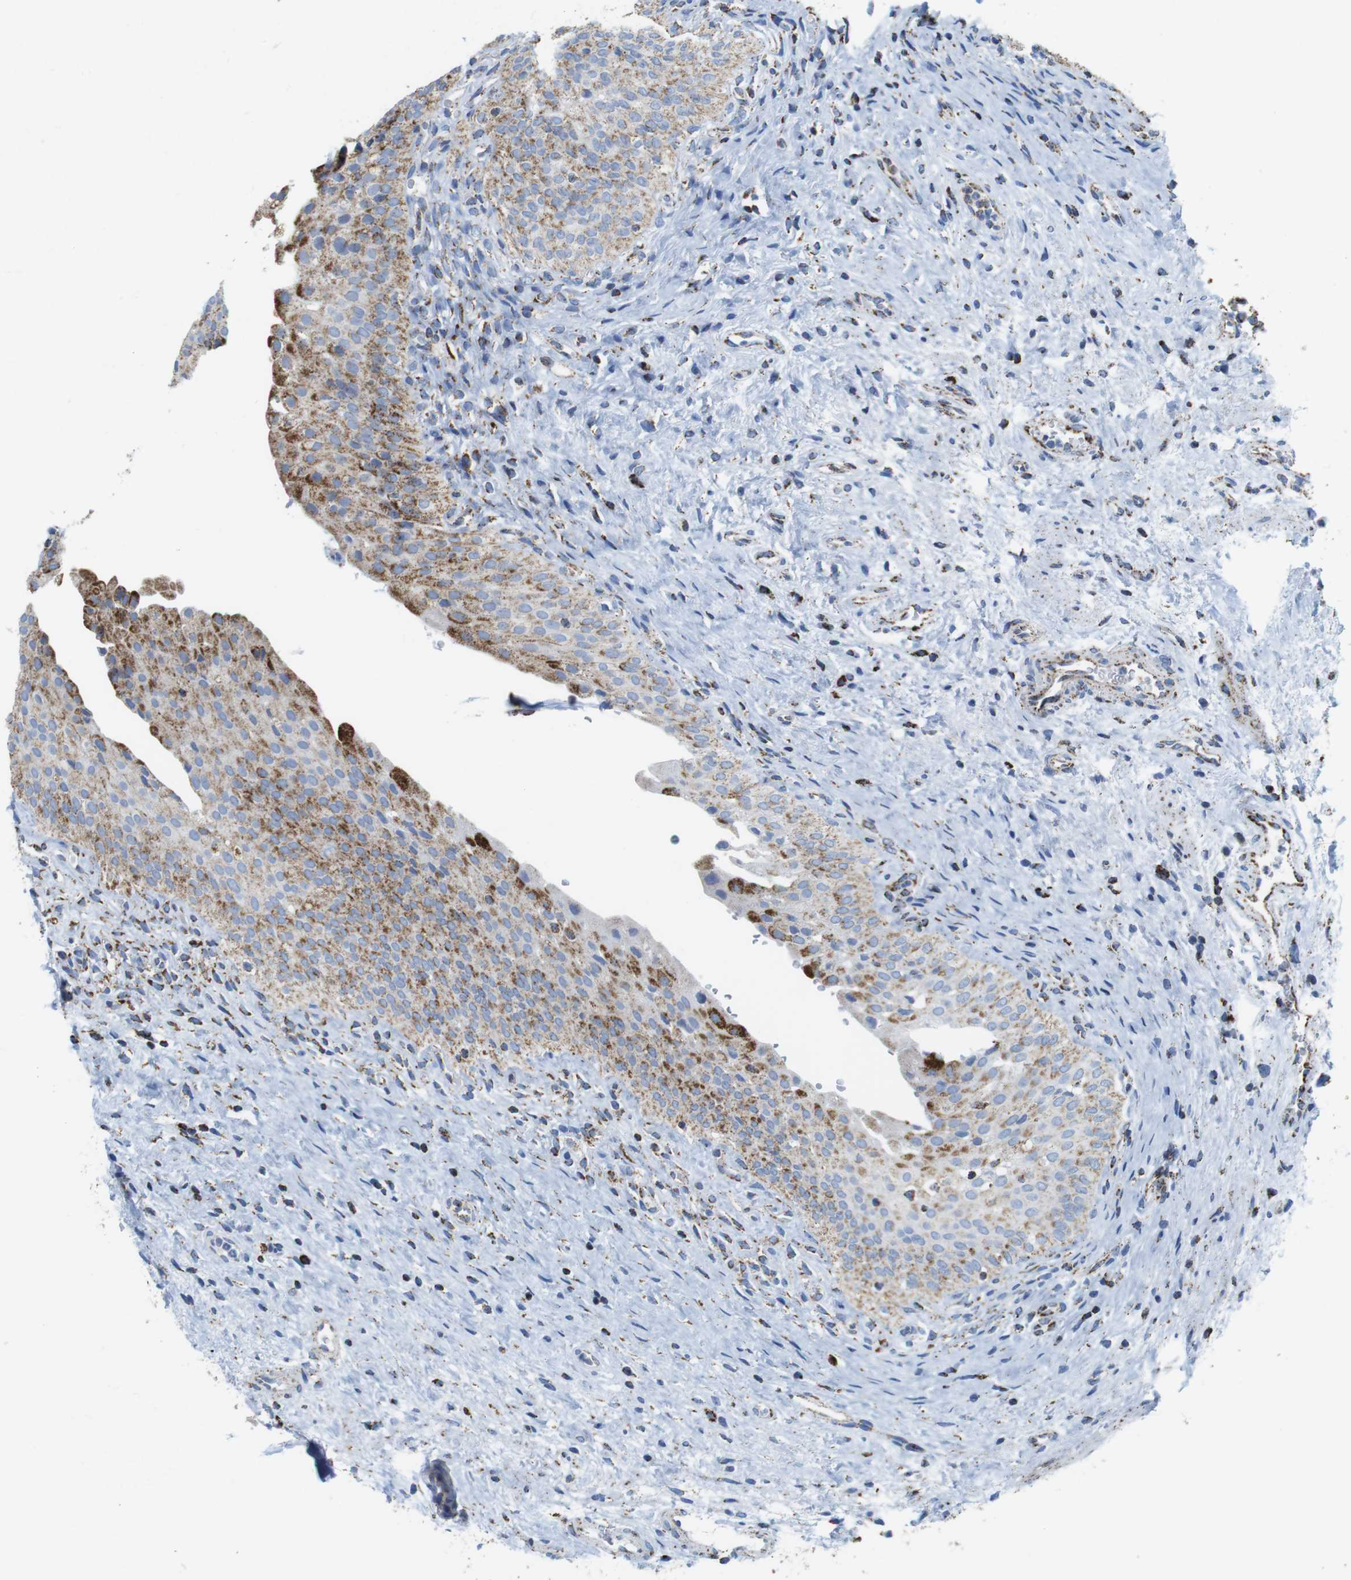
{"staining": {"intensity": "moderate", "quantity": ">75%", "location": "cytoplasmic/membranous"}, "tissue": "urinary bladder", "cell_type": "Urothelial cells", "image_type": "normal", "snomed": [{"axis": "morphology", "description": "Normal tissue, NOS"}, {"axis": "morphology", "description": "Urothelial carcinoma, High grade"}, {"axis": "topography", "description": "Urinary bladder"}], "caption": "Protein expression analysis of benign human urinary bladder reveals moderate cytoplasmic/membranous staining in approximately >75% of urothelial cells. The staining is performed using DAB (3,3'-diaminobenzidine) brown chromogen to label protein expression. The nuclei are counter-stained blue using hematoxylin.", "gene": "ATP5PO", "patient": {"sex": "male", "age": 46}}